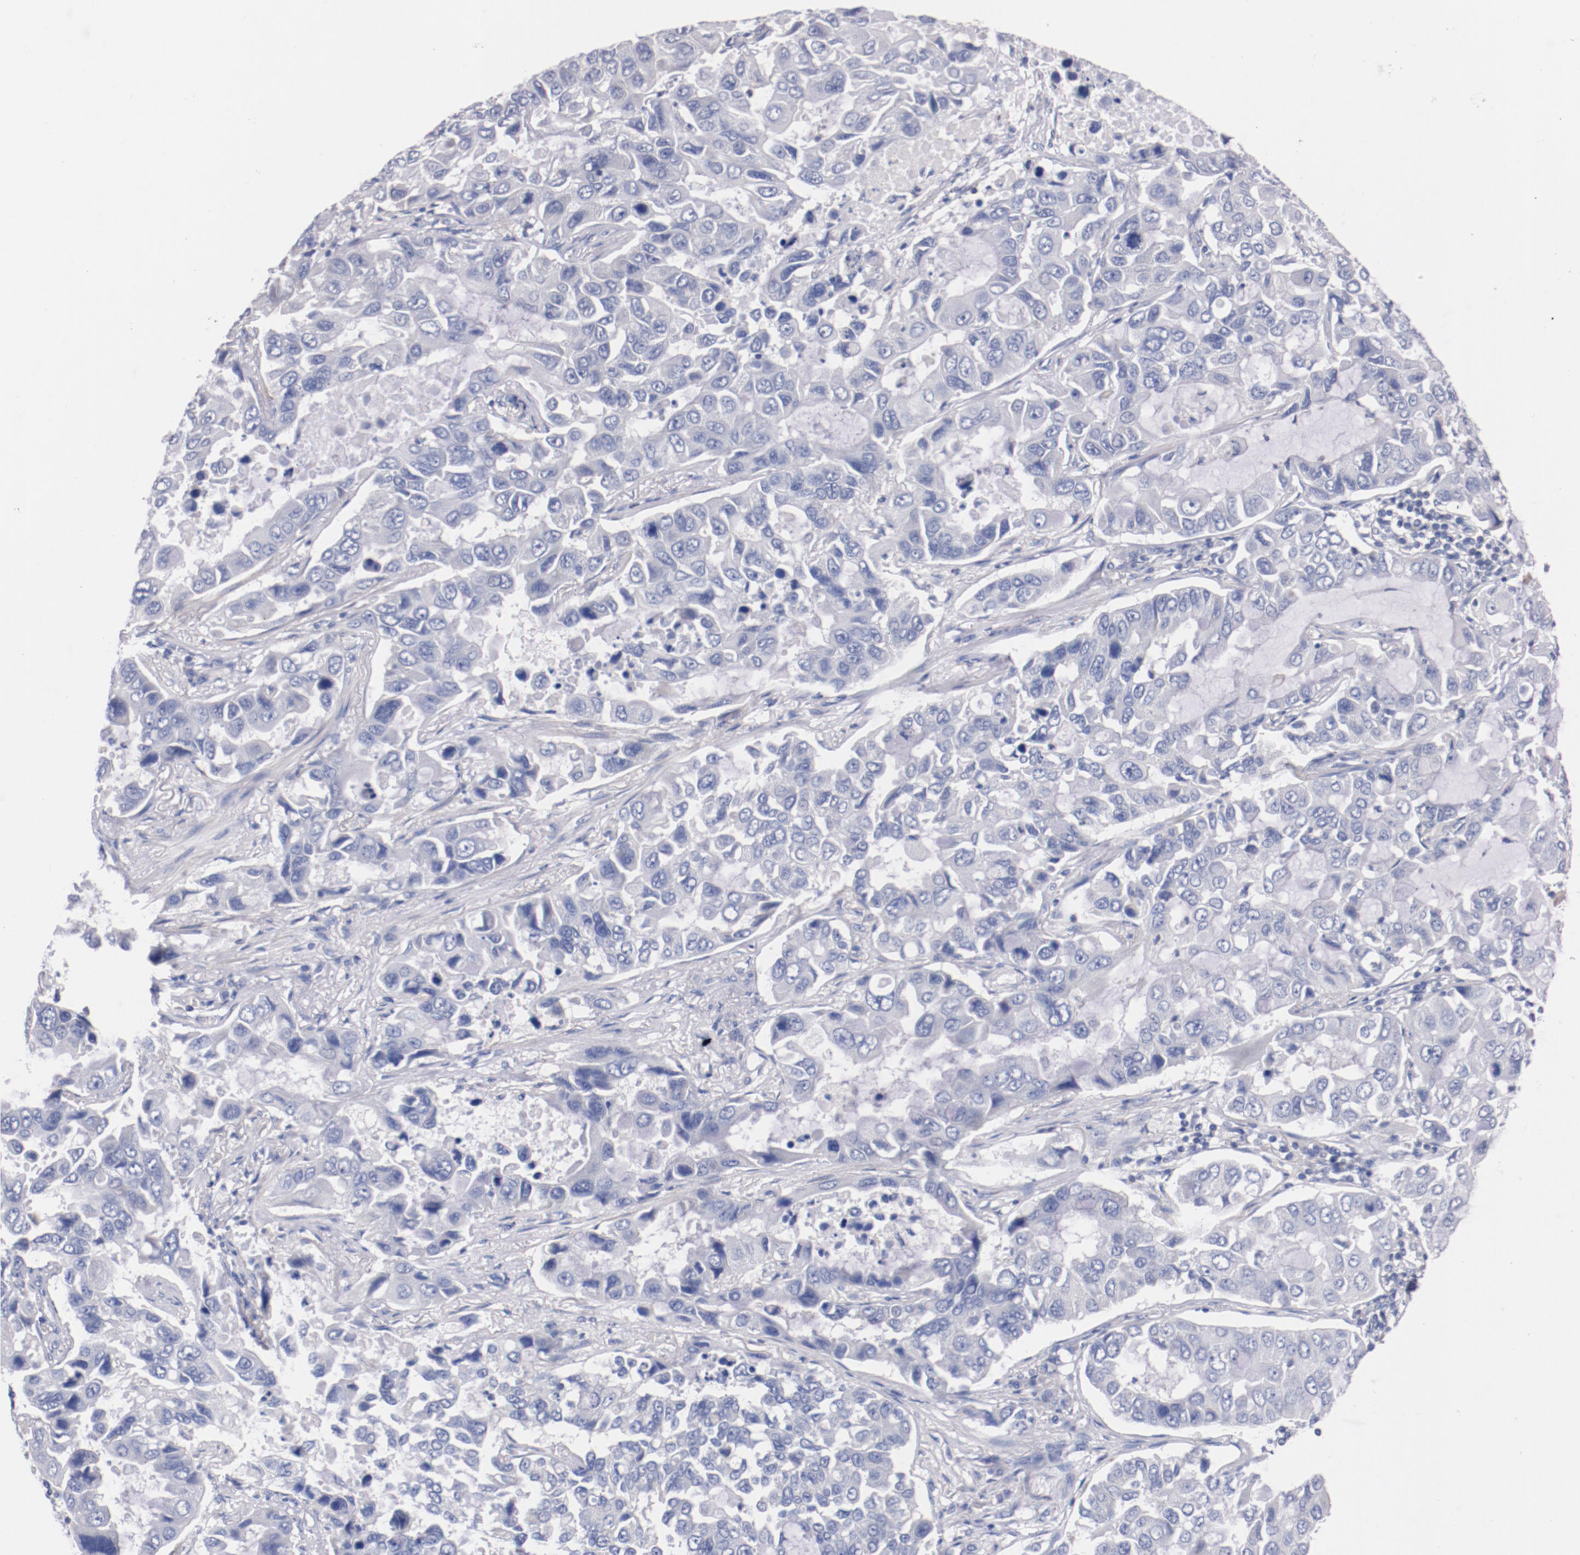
{"staining": {"intensity": "negative", "quantity": "none", "location": "none"}, "tissue": "lung cancer", "cell_type": "Tumor cells", "image_type": "cancer", "snomed": [{"axis": "morphology", "description": "Adenocarcinoma, NOS"}, {"axis": "topography", "description": "Lung"}], "caption": "High power microscopy histopathology image of an immunohistochemistry photomicrograph of lung adenocarcinoma, revealing no significant positivity in tumor cells.", "gene": "CNTNAP2", "patient": {"sex": "male", "age": 64}}